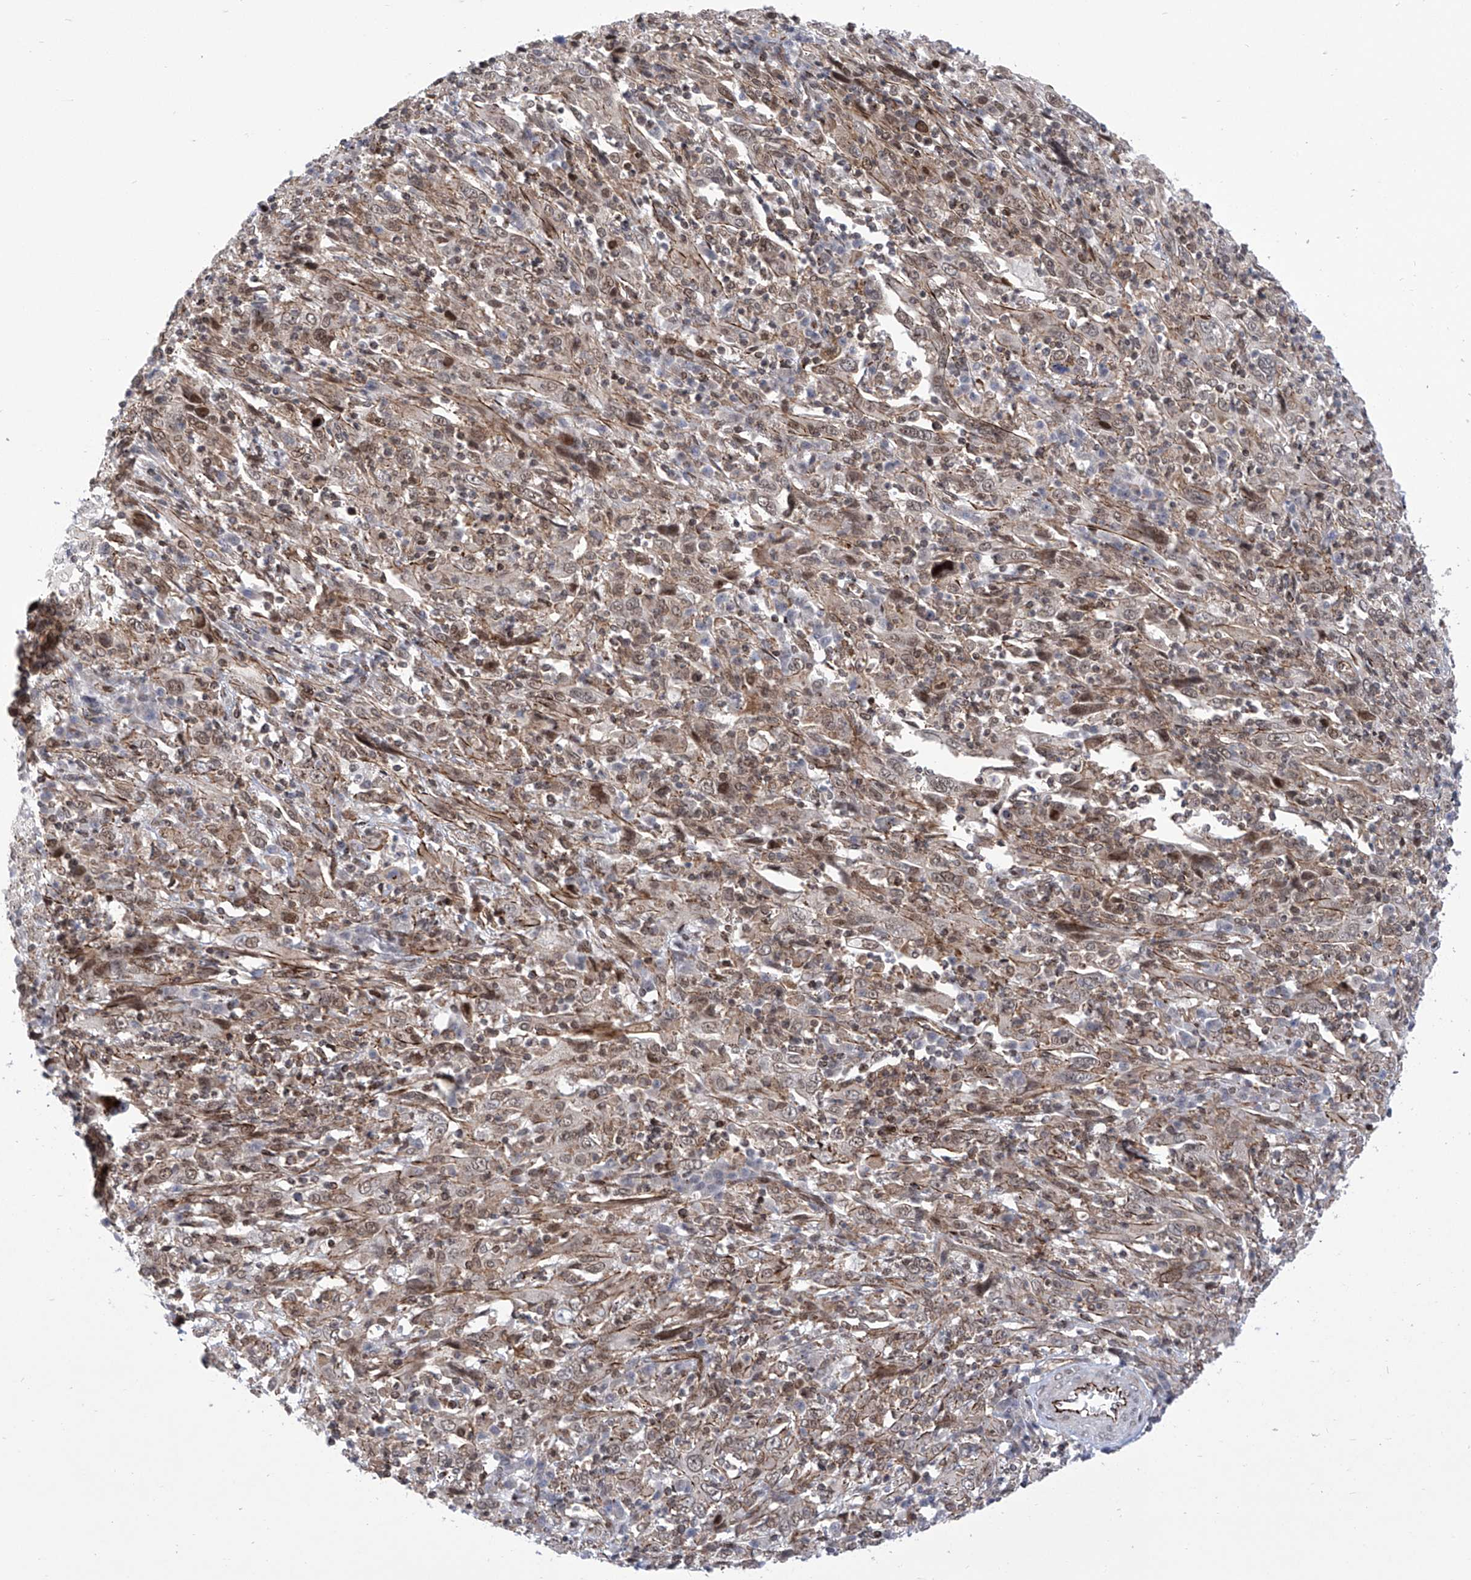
{"staining": {"intensity": "weak", "quantity": ">75%", "location": "cytoplasmic/membranous,nuclear"}, "tissue": "cervical cancer", "cell_type": "Tumor cells", "image_type": "cancer", "snomed": [{"axis": "morphology", "description": "Squamous cell carcinoma, NOS"}, {"axis": "topography", "description": "Cervix"}], "caption": "IHC photomicrograph of cervical cancer stained for a protein (brown), which shows low levels of weak cytoplasmic/membranous and nuclear expression in approximately >75% of tumor cells.", "gene": "CEP290", "patient": {"sex": "female", "age": 46}}